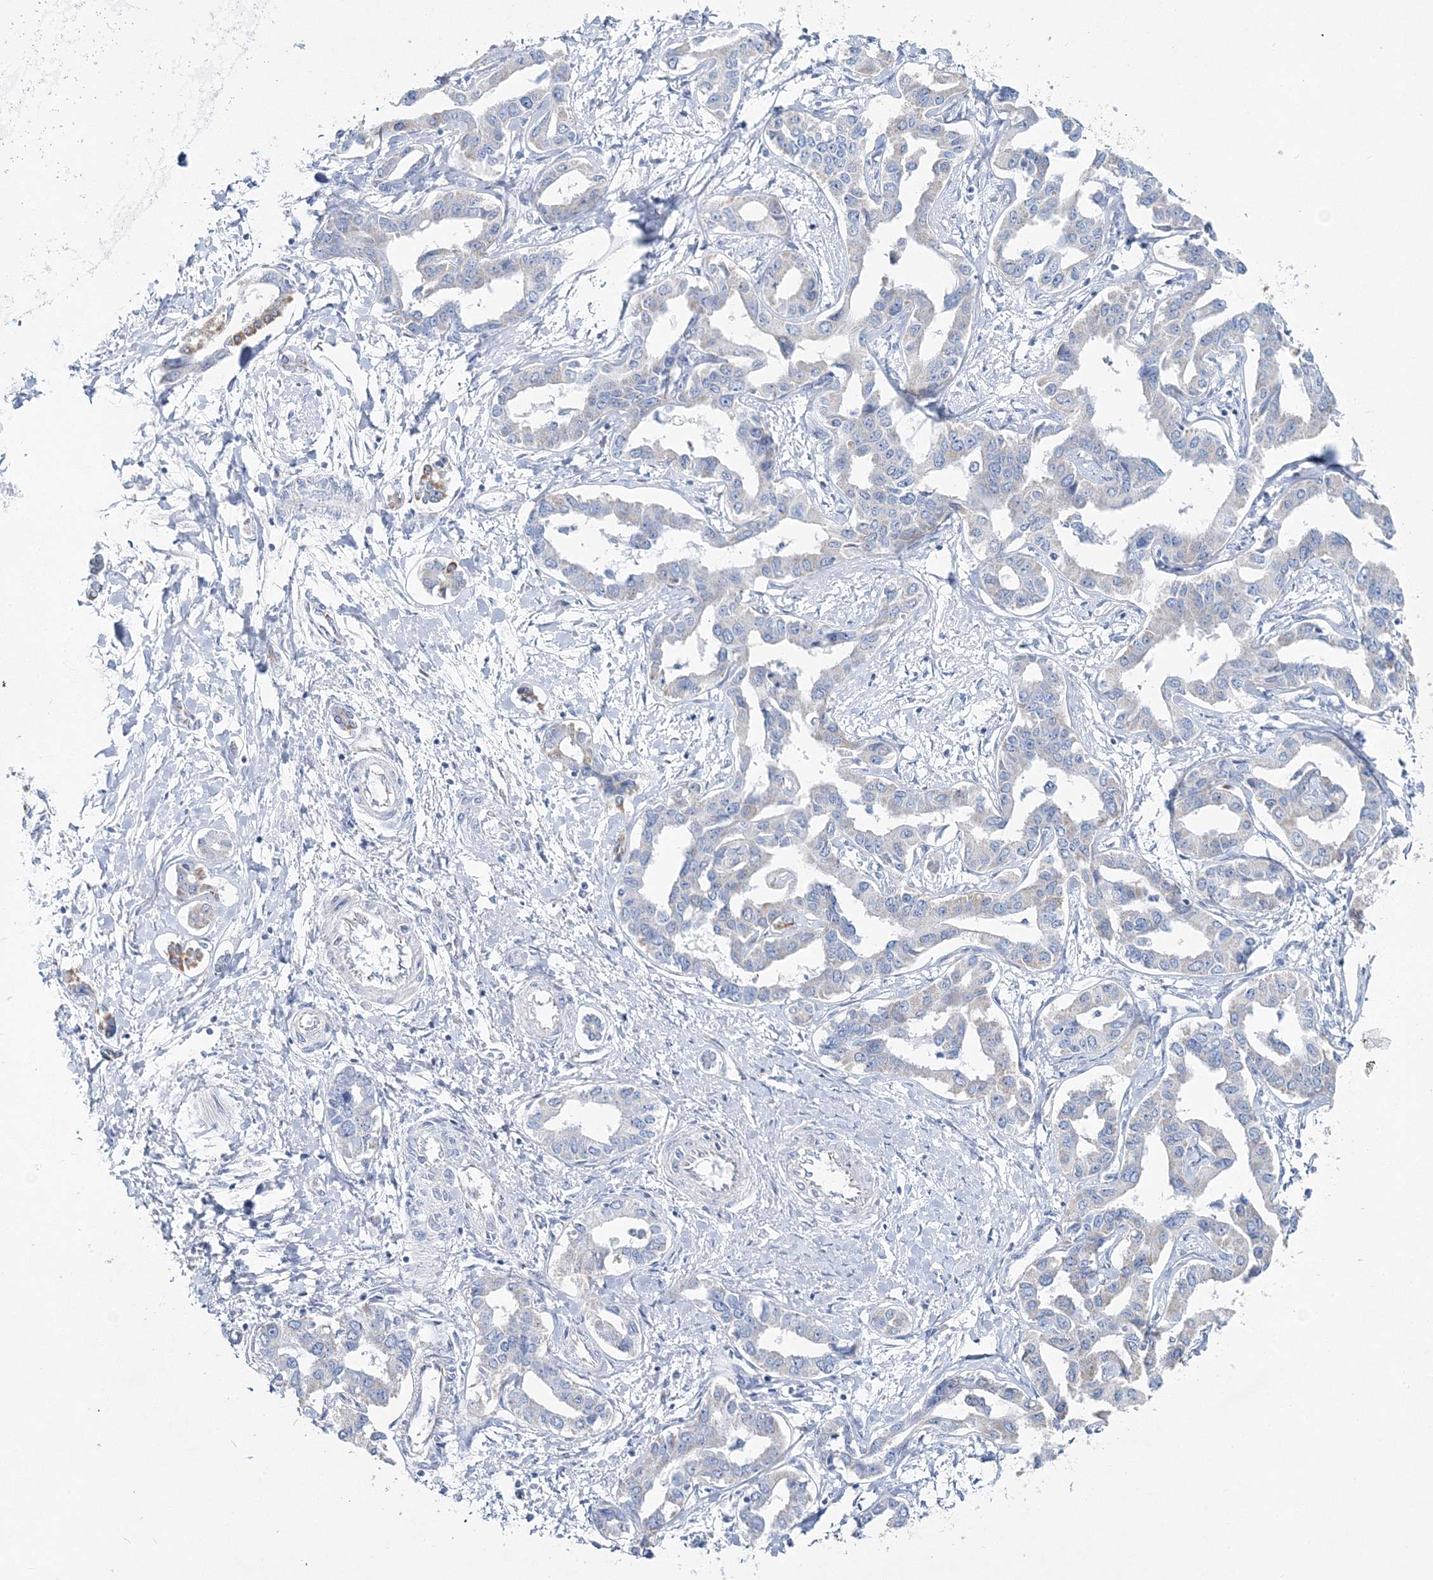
{"staining": {"intensity": "weak", "quantity": "<25%", "location": "cytoplasmic/membranous"}, "tissue": "liver cancer", "cell_type": "Tumor cells", "image_type": "cancer", "snomed": [{"axis": "morphology", "description": "Cholangiocarcinoma"}, {"axis": "topography", "description": "Liver"}], "caption": "Tumor cells are negative for protein expression in human liver cancer.", "gene": "HIBCH", "patient": {"sex": "male", "age": 59}}